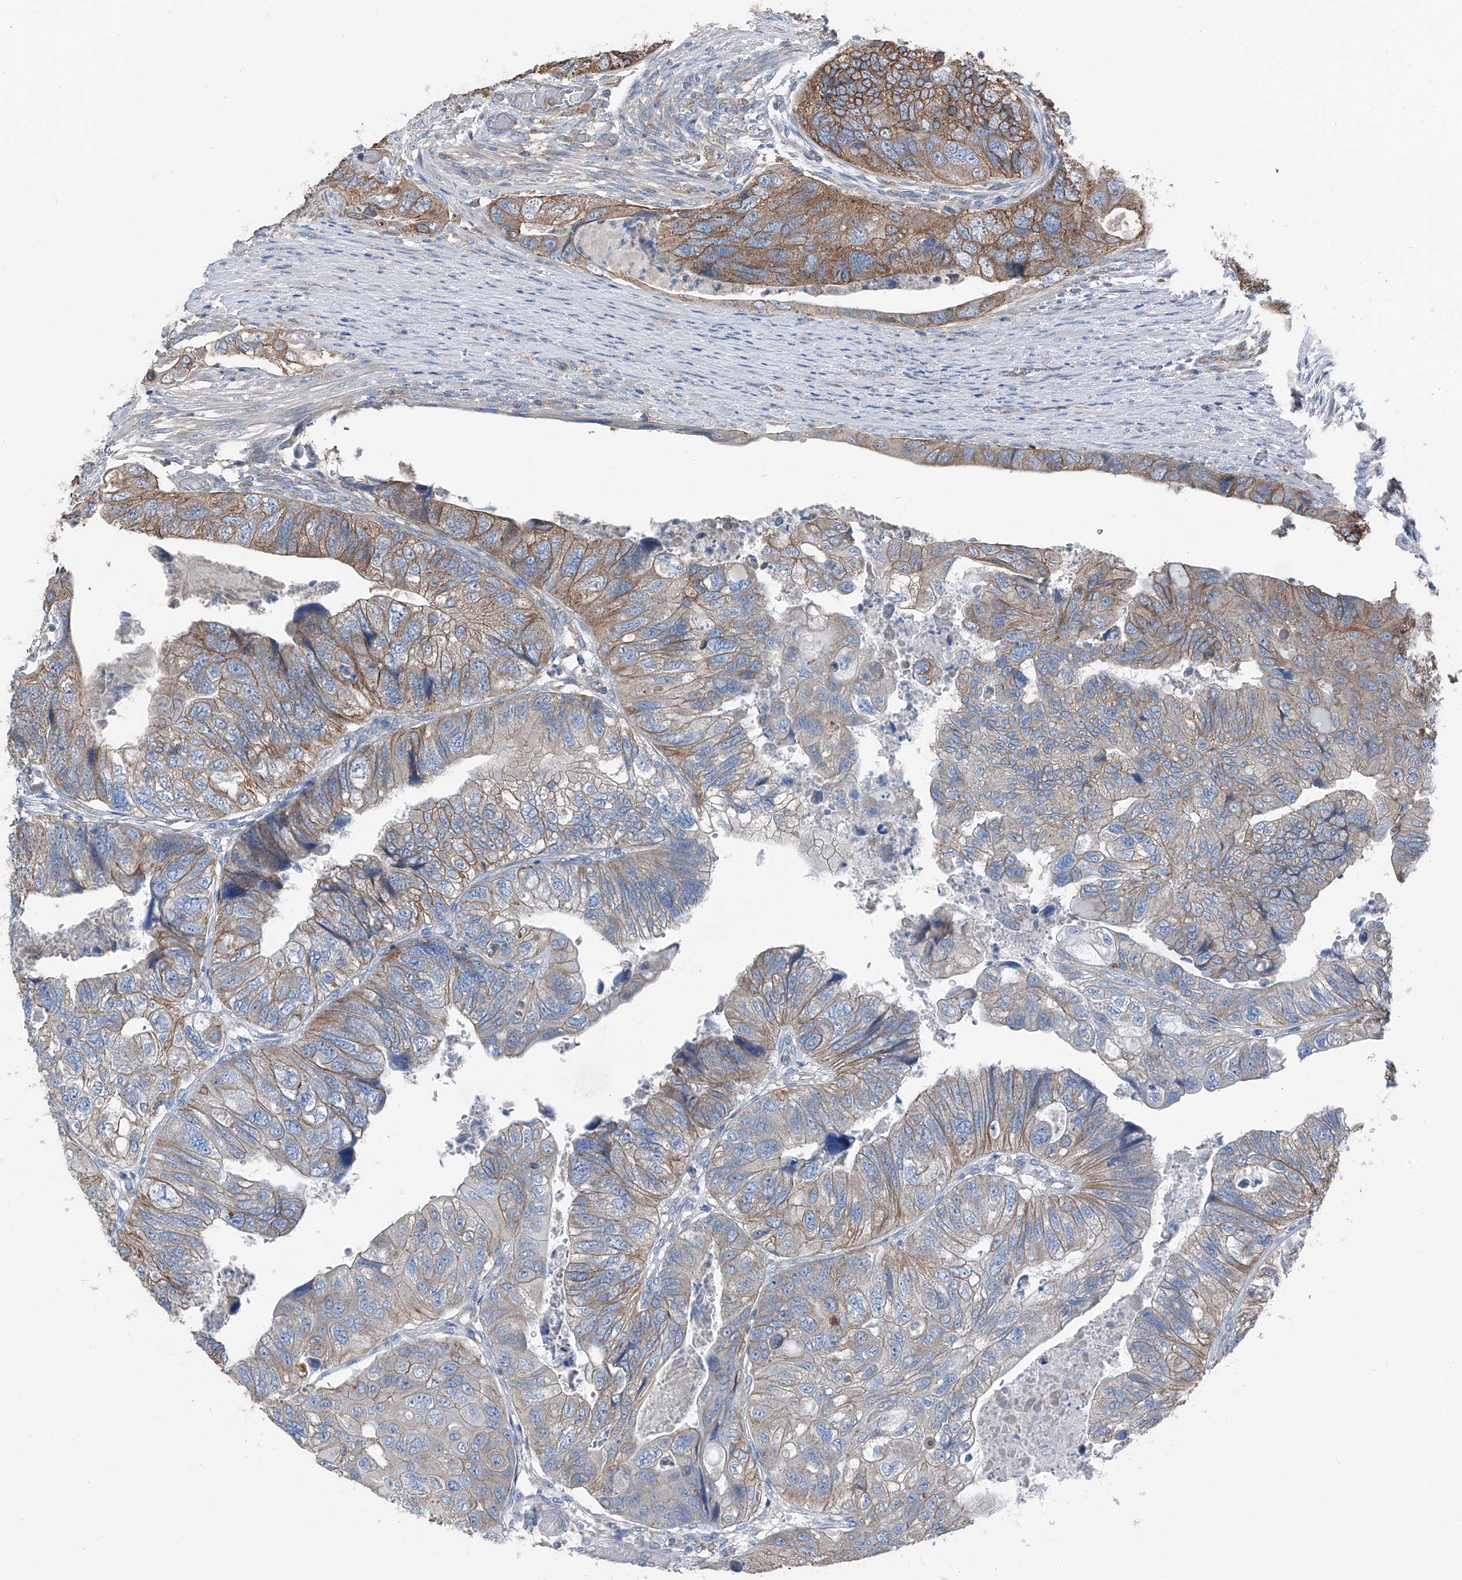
{"staining": {"intensity": "moderate", "quantity": ">75%", "location": "cytoplasmic/membranous"}, "tissue": "colorectal cancer", "cell_type": "Tumor cells", "image_type": "cancer", "snomed": [{"axis": "morphology", "description": "Adenocarcinoma, NOS"}, {"axis": "topography", "description": "Rectum"}], "caption": "Immunohistochemistry image of human colorectal cancer (adenocarcinoma) stained for a protein (brown), which exhibits medium levels of moderate cytoplasmic/membranous staining in about >75% of tumor cells.", "gene": "GPR142", "patient": {"sex": "male", "age": 63}}